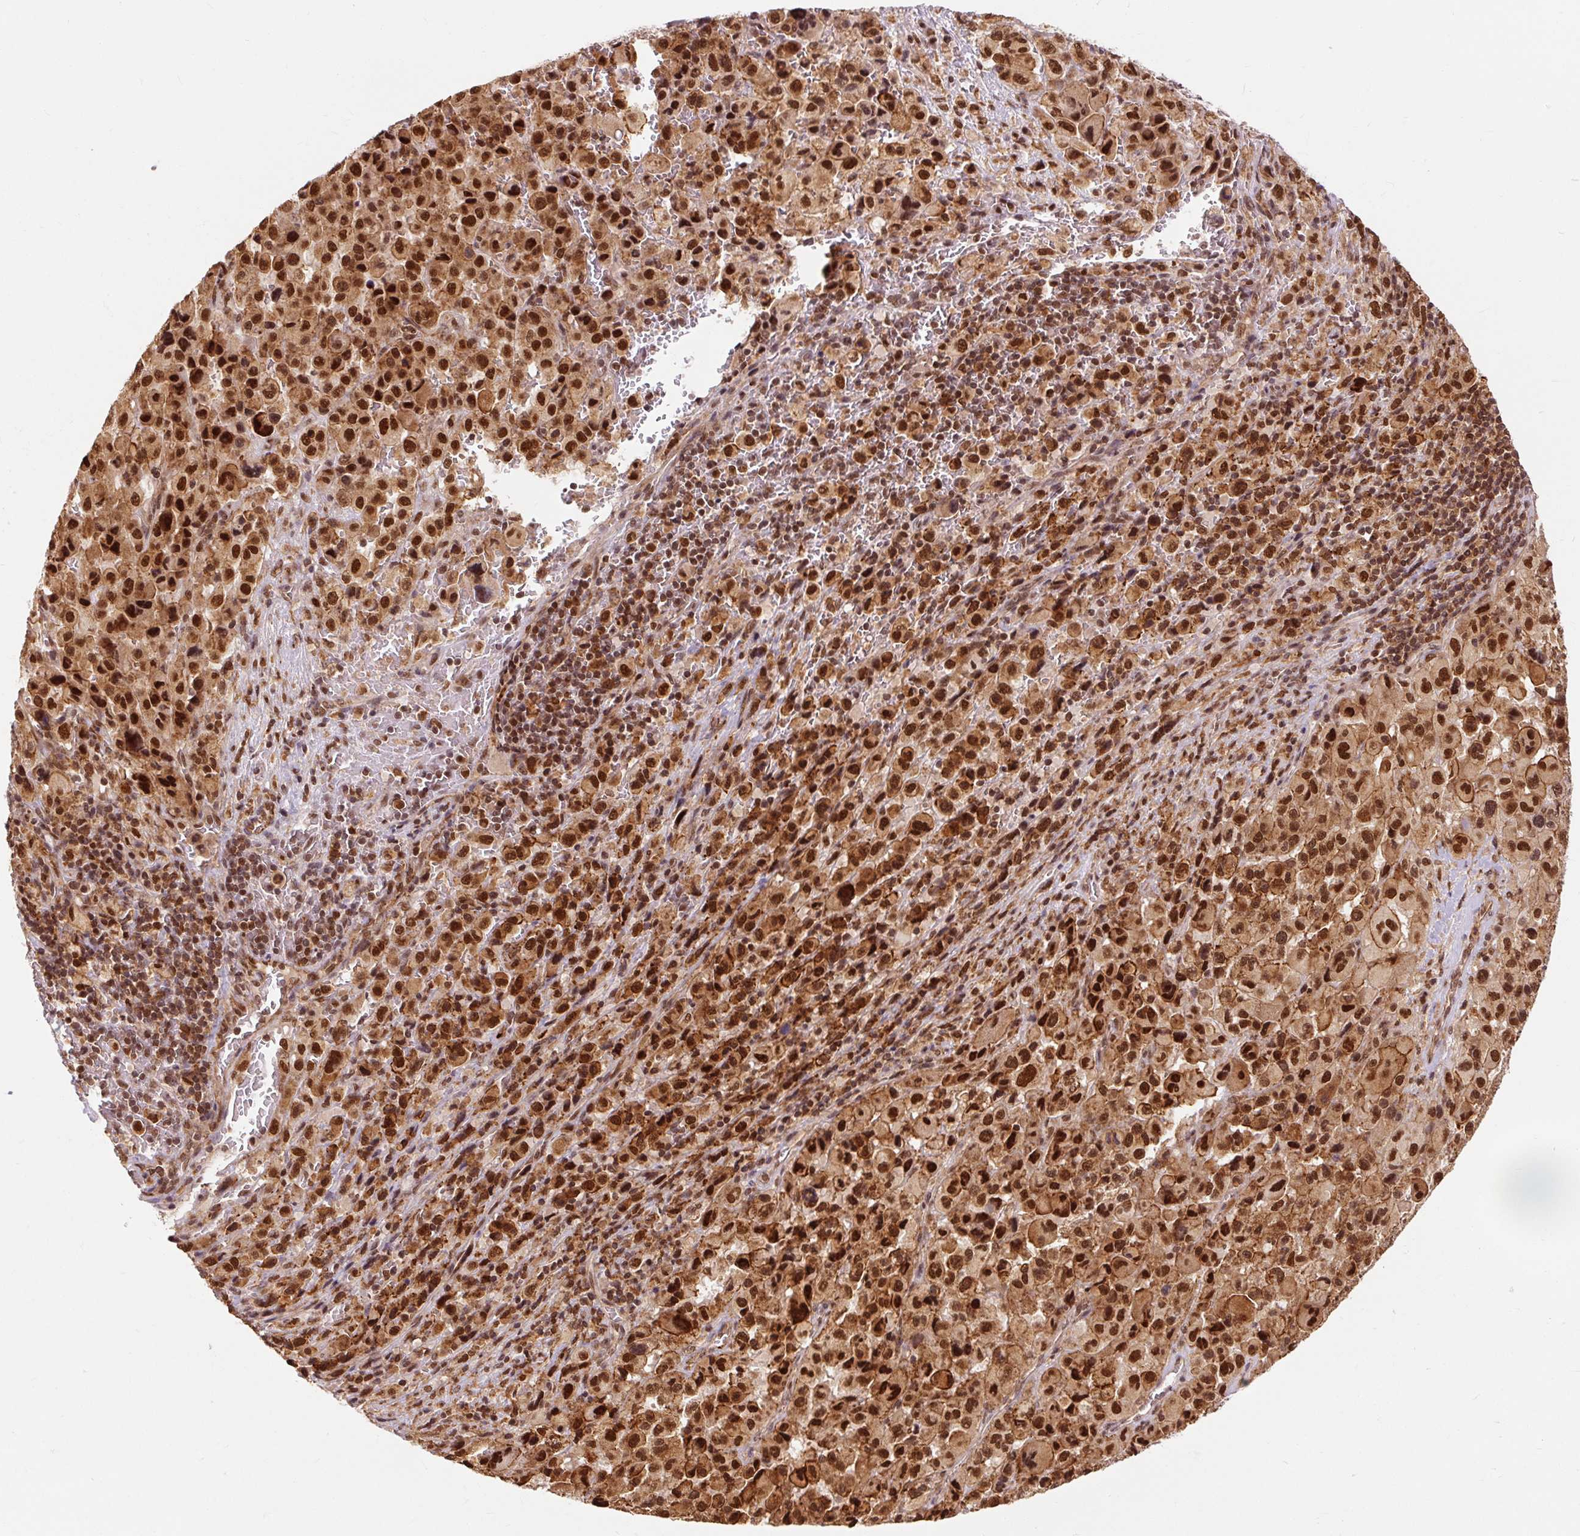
{"staining": {"intensity": "strong", "quantity": ">75%", "location": "cytoplasmic/membranous,nuclear"}, "tissue": "melanoma", "cell_type": "Tumor cells", "image_type": "cancer", "snomed": [{"axis": "morphology", "description": "Malignant melanoma, Metastatic site"}, {"axis": "topography", "description": "Lymph node"}], "caption": "IHC (DAB) staining of melanoma reveals strong cytoplasmic/membranous and nuclear protein expression in about >75% of tumor cells. (DAB (3,3'-diaminobenzidine) = brown stain, brightfield microscopy at high magnification).", "gene": "CSTF1", "patient": {"sex": "female", "age": 65}}